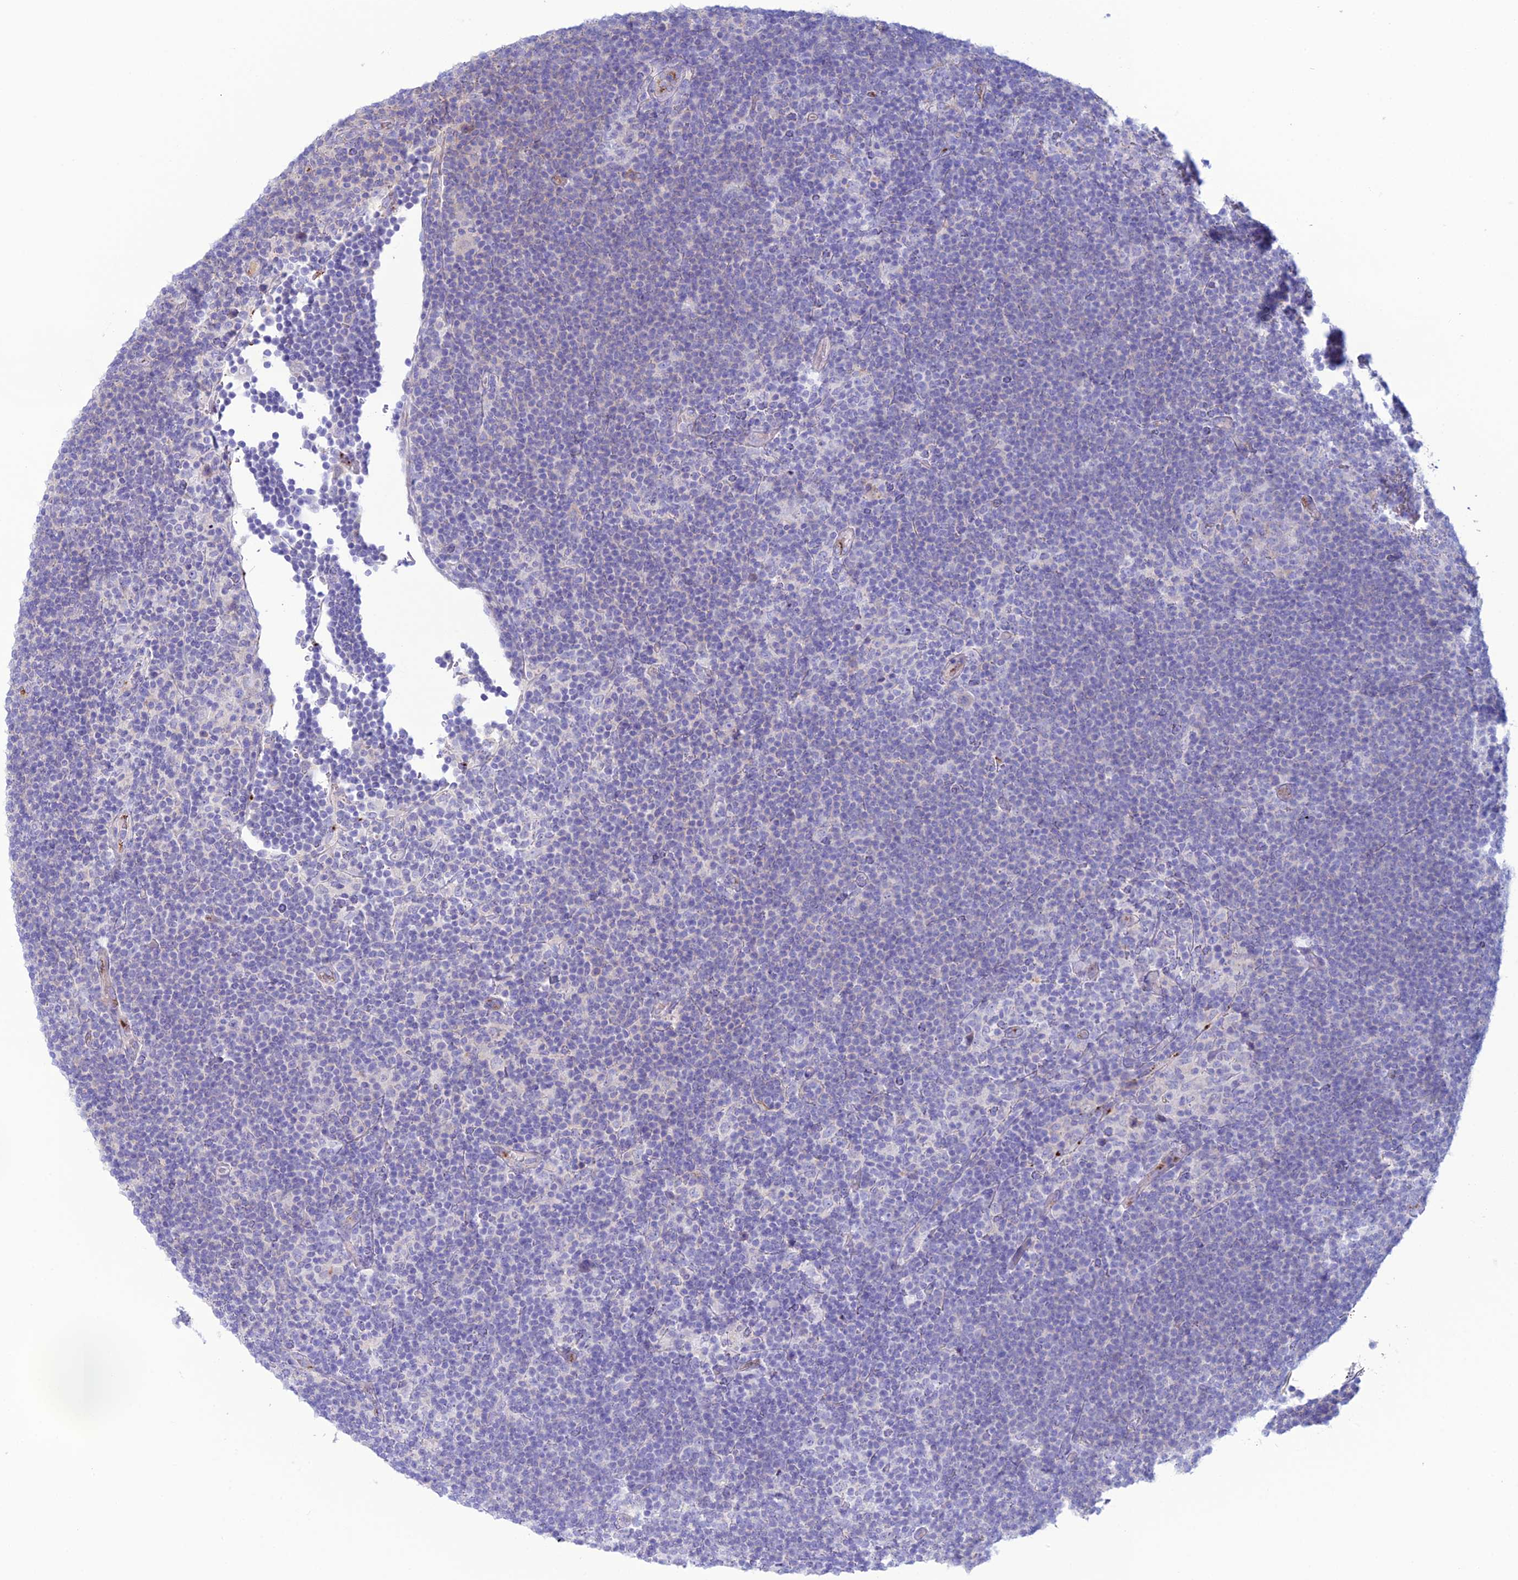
{"staining": {"intensity": "negative", "quantity": "none", "location": "none"}, "tissue": "lymphoma", "cell_type": "Tumor cells", "image_type": "cancer", "snomed": [{"axis": "morphology", "description": "Hodgkin's disease, NOS"}, {"axis": "topography", "description": "Lymph node"}], "caption": "Hodgkin's disease was stained to show a protein in brown. There is no significant positivity in tumor cells.", "gene": "CDC42EP5", "patient": {"sex": "female", "age": 57}}